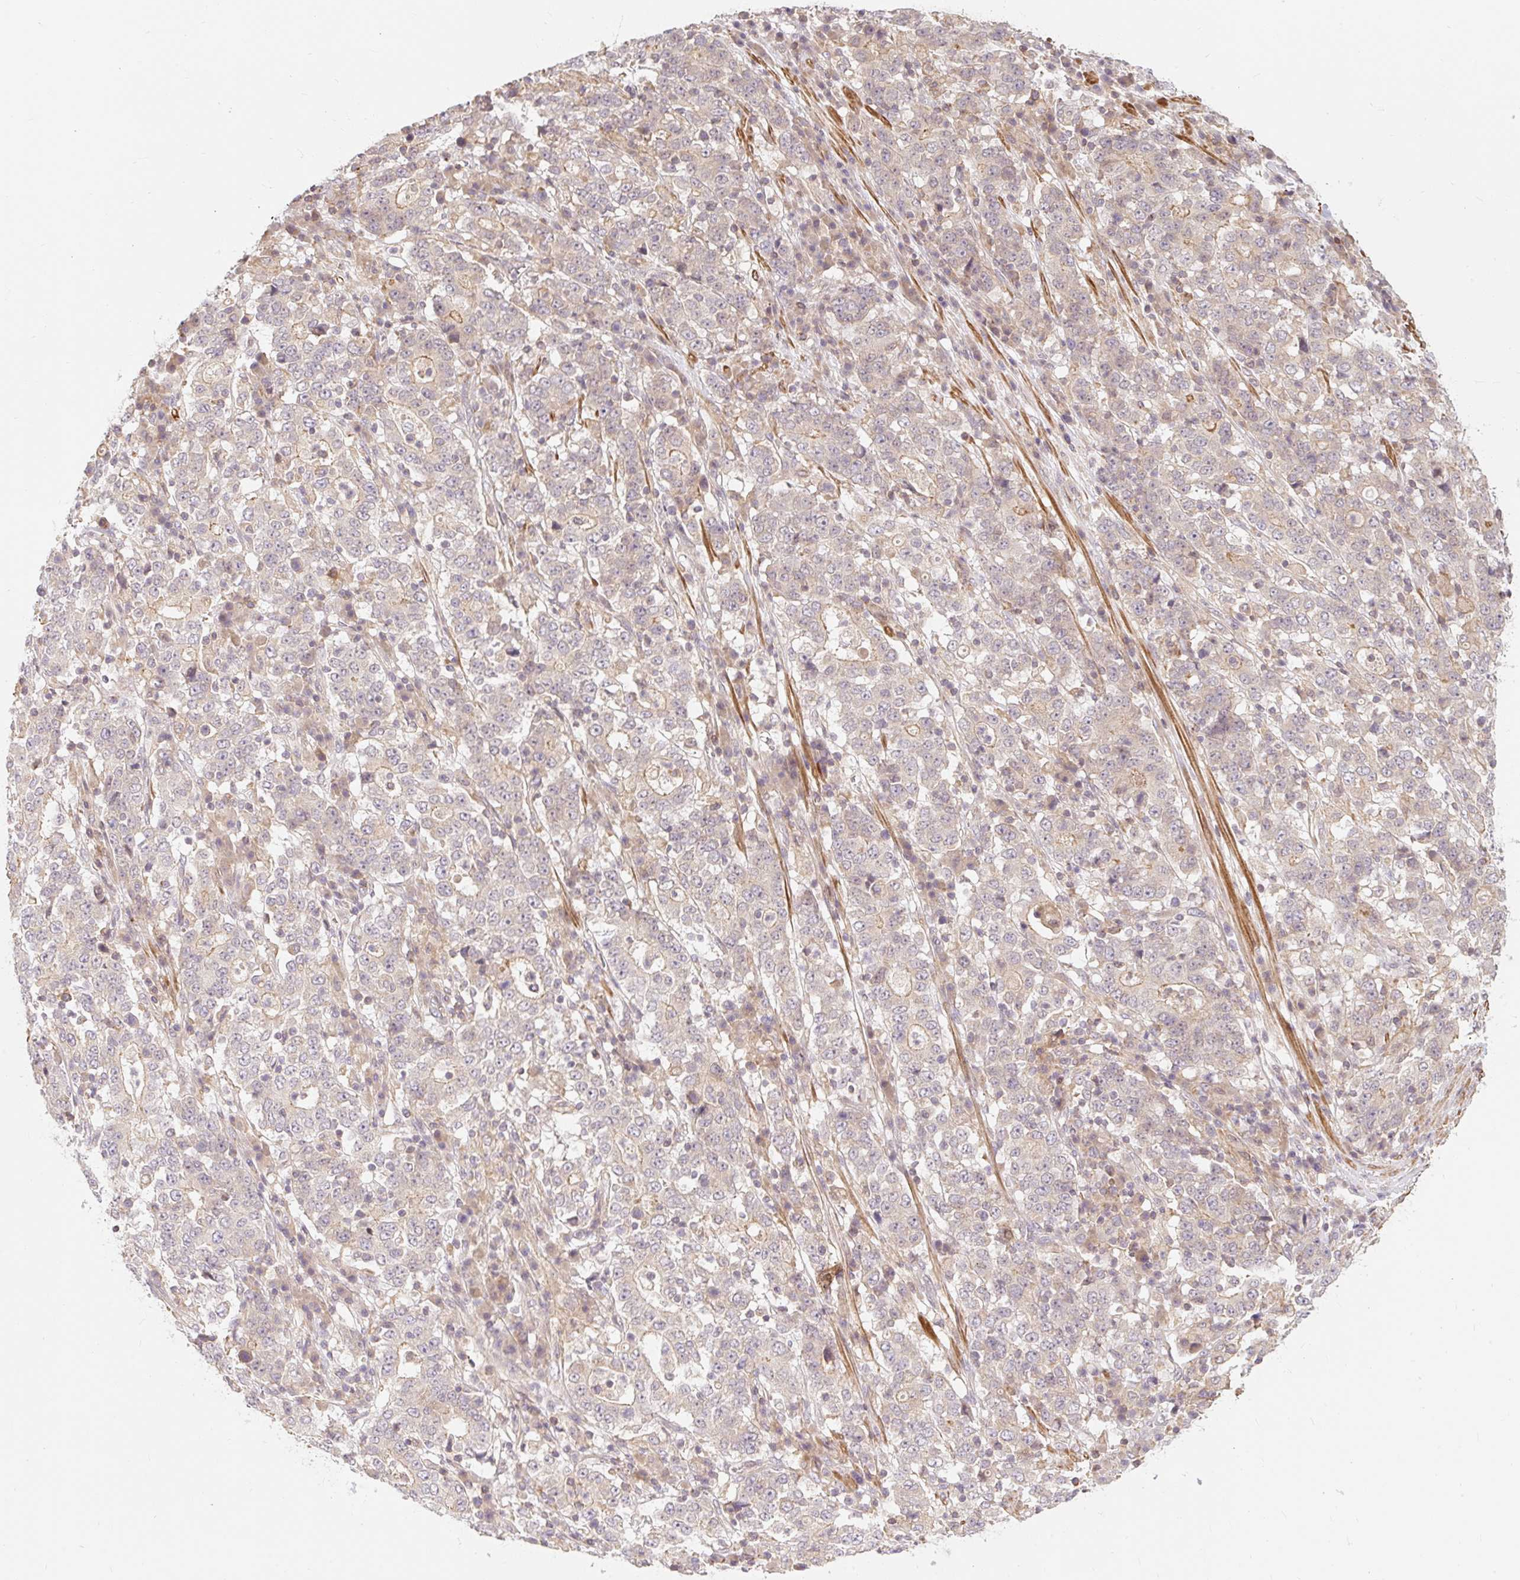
{"staining": {"intensity": "weak", "quantity": "<25%", "location": "cytoplasmic/membranous"}, "tissue": "stomach cancer", "cell_type": "Tumor cells", "image_type": "cancer", "snomed": [{"axis": "morphology", "description": "Adenocarcinoma, NOS"}, {"axis": "topography", "description": "Stomach"}], "caption": "Micrograph shows no protein positivity in tumor cells of stomach adenocarcinoma tissue.", "gene": "EMC10", "patient": {"sex": "male", "age": 59}}